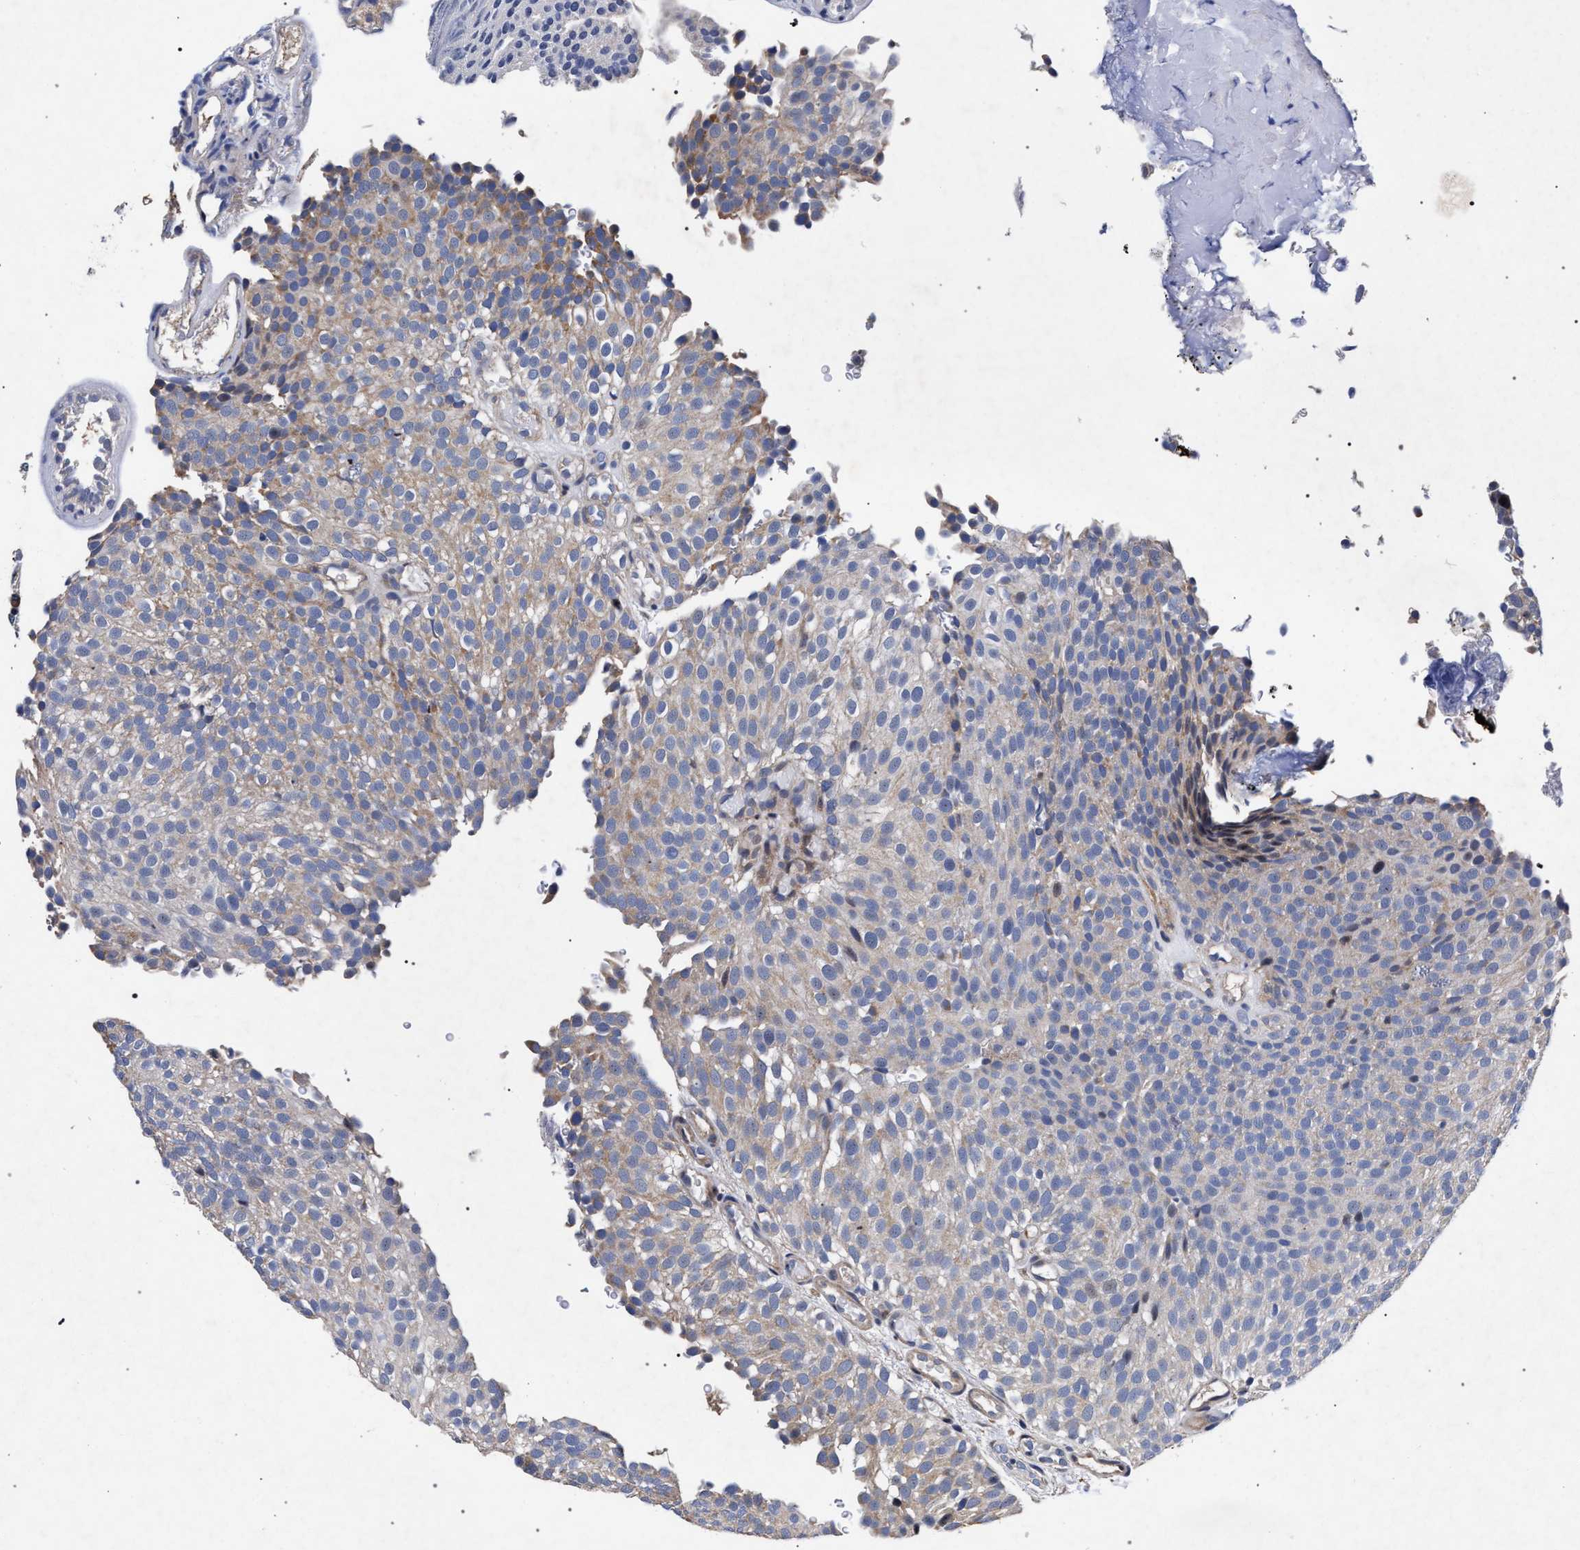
{"staining": {"intensity": "negative", "quantity": "none", "location": "none"}, "tissue": "urothelial cancer", "cell_type": "Tumor cells", "image_type": "cancer", "snomed": [{"axis": "morphology", "description": "Urothelial carcinoma, Low grade"}, {"axis": "topography", "description": "Urinary bladder"}], "caption": "Urothelial cancer stained for a protein using immunohistochemistry (IHC) exhibits no staining tumor cells.", "gene": "CFAP95", "patient": {"sex": "male", "age": 78}}